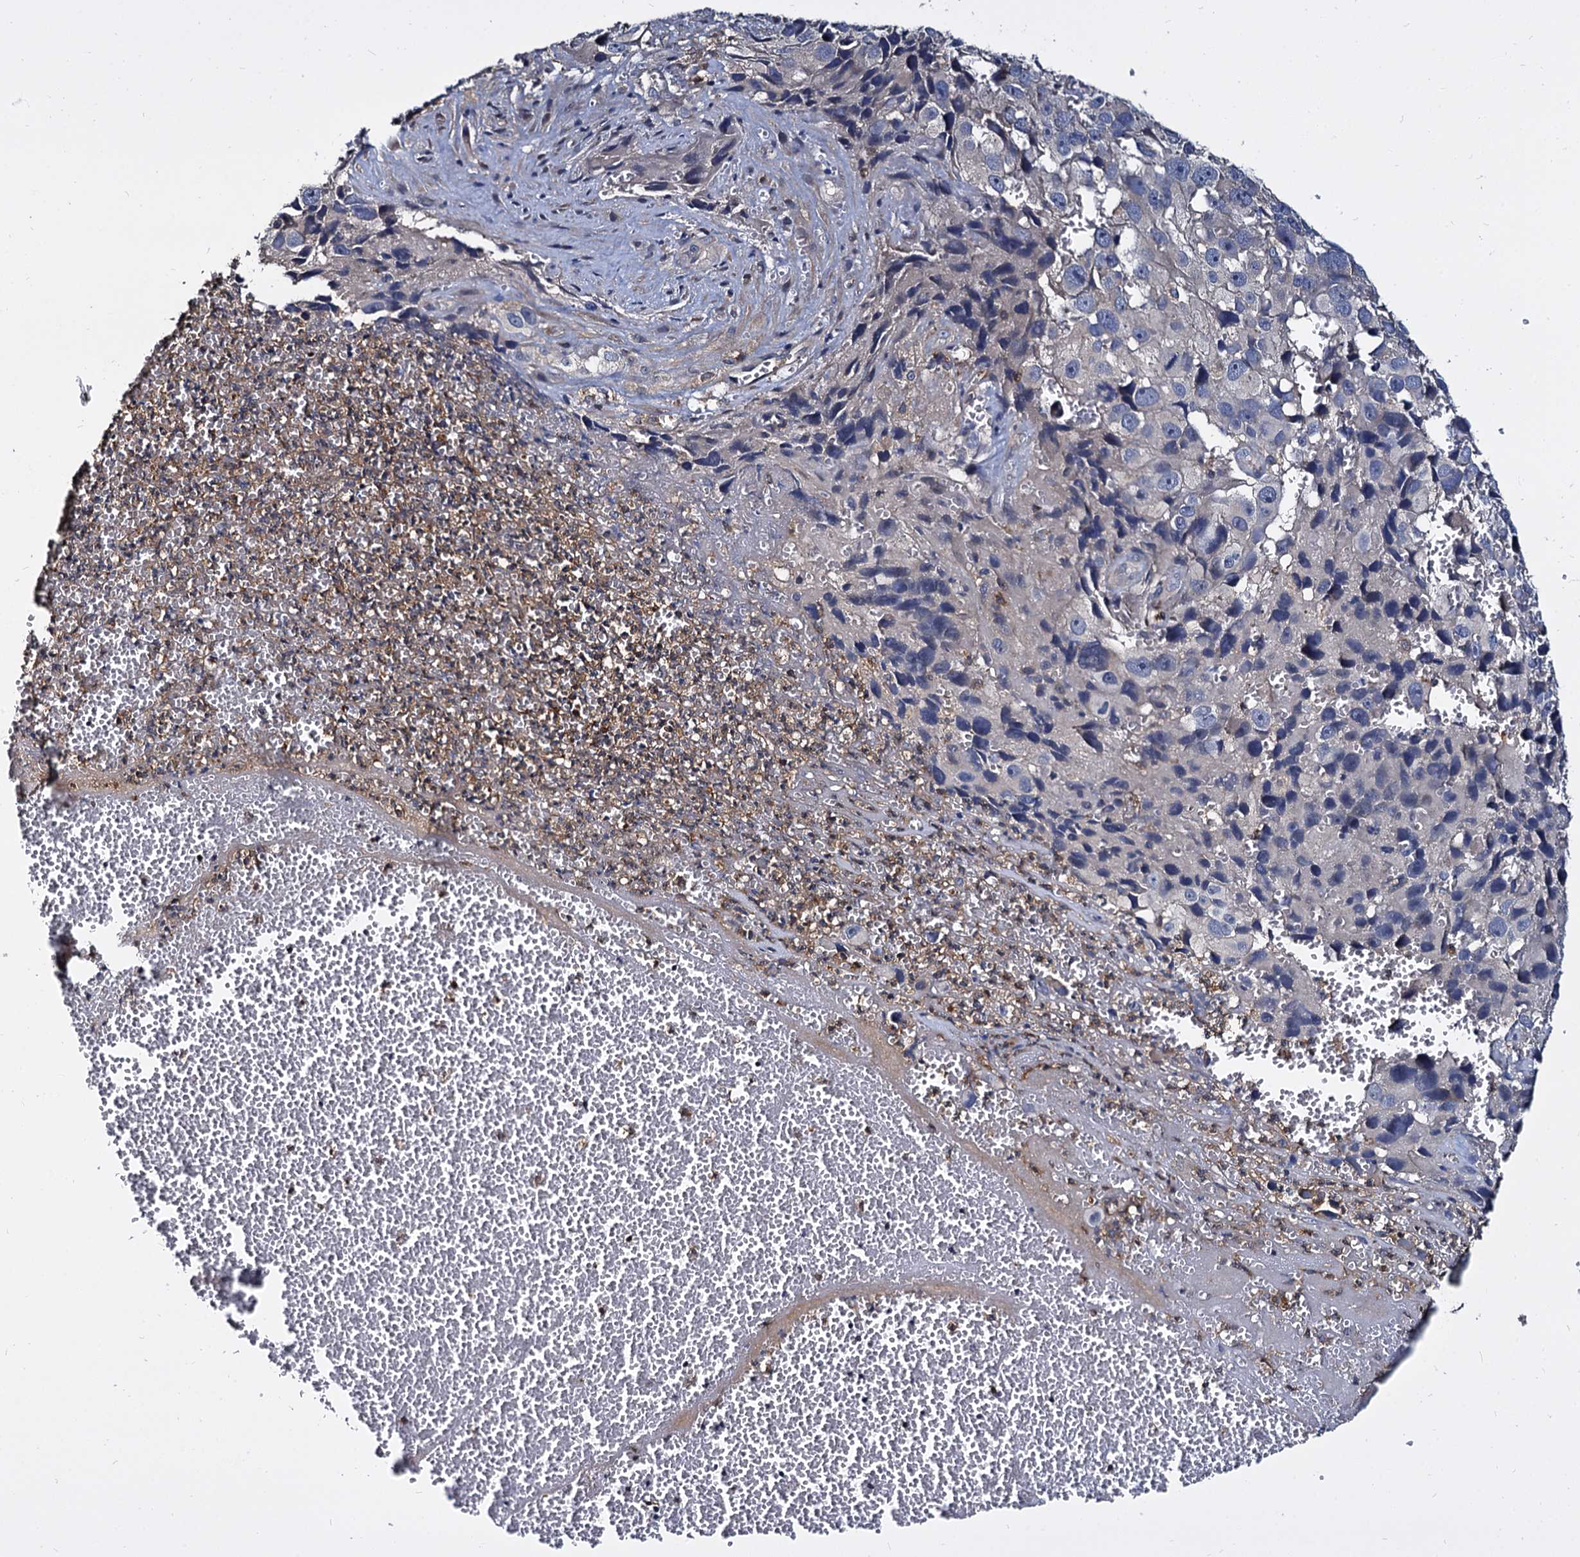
{"staining": {"intensity": "negative", "quantity": "none", "location": "none"}, "tissue": "melanoma", "cell_type": "Tumor cells", "image_type": "cancer", "snomed": [{"axis": "morphology", "description": "Malignant melanoma, NOS"}, {"axis": "topography", "description": "Skin"}], "caption": "The IHC histopathology image has no significant expression in tumor cells of malignant melanoma tissue.", "gene": "ANKRD13A", "patient": {"sex": "male", "age": 84}}